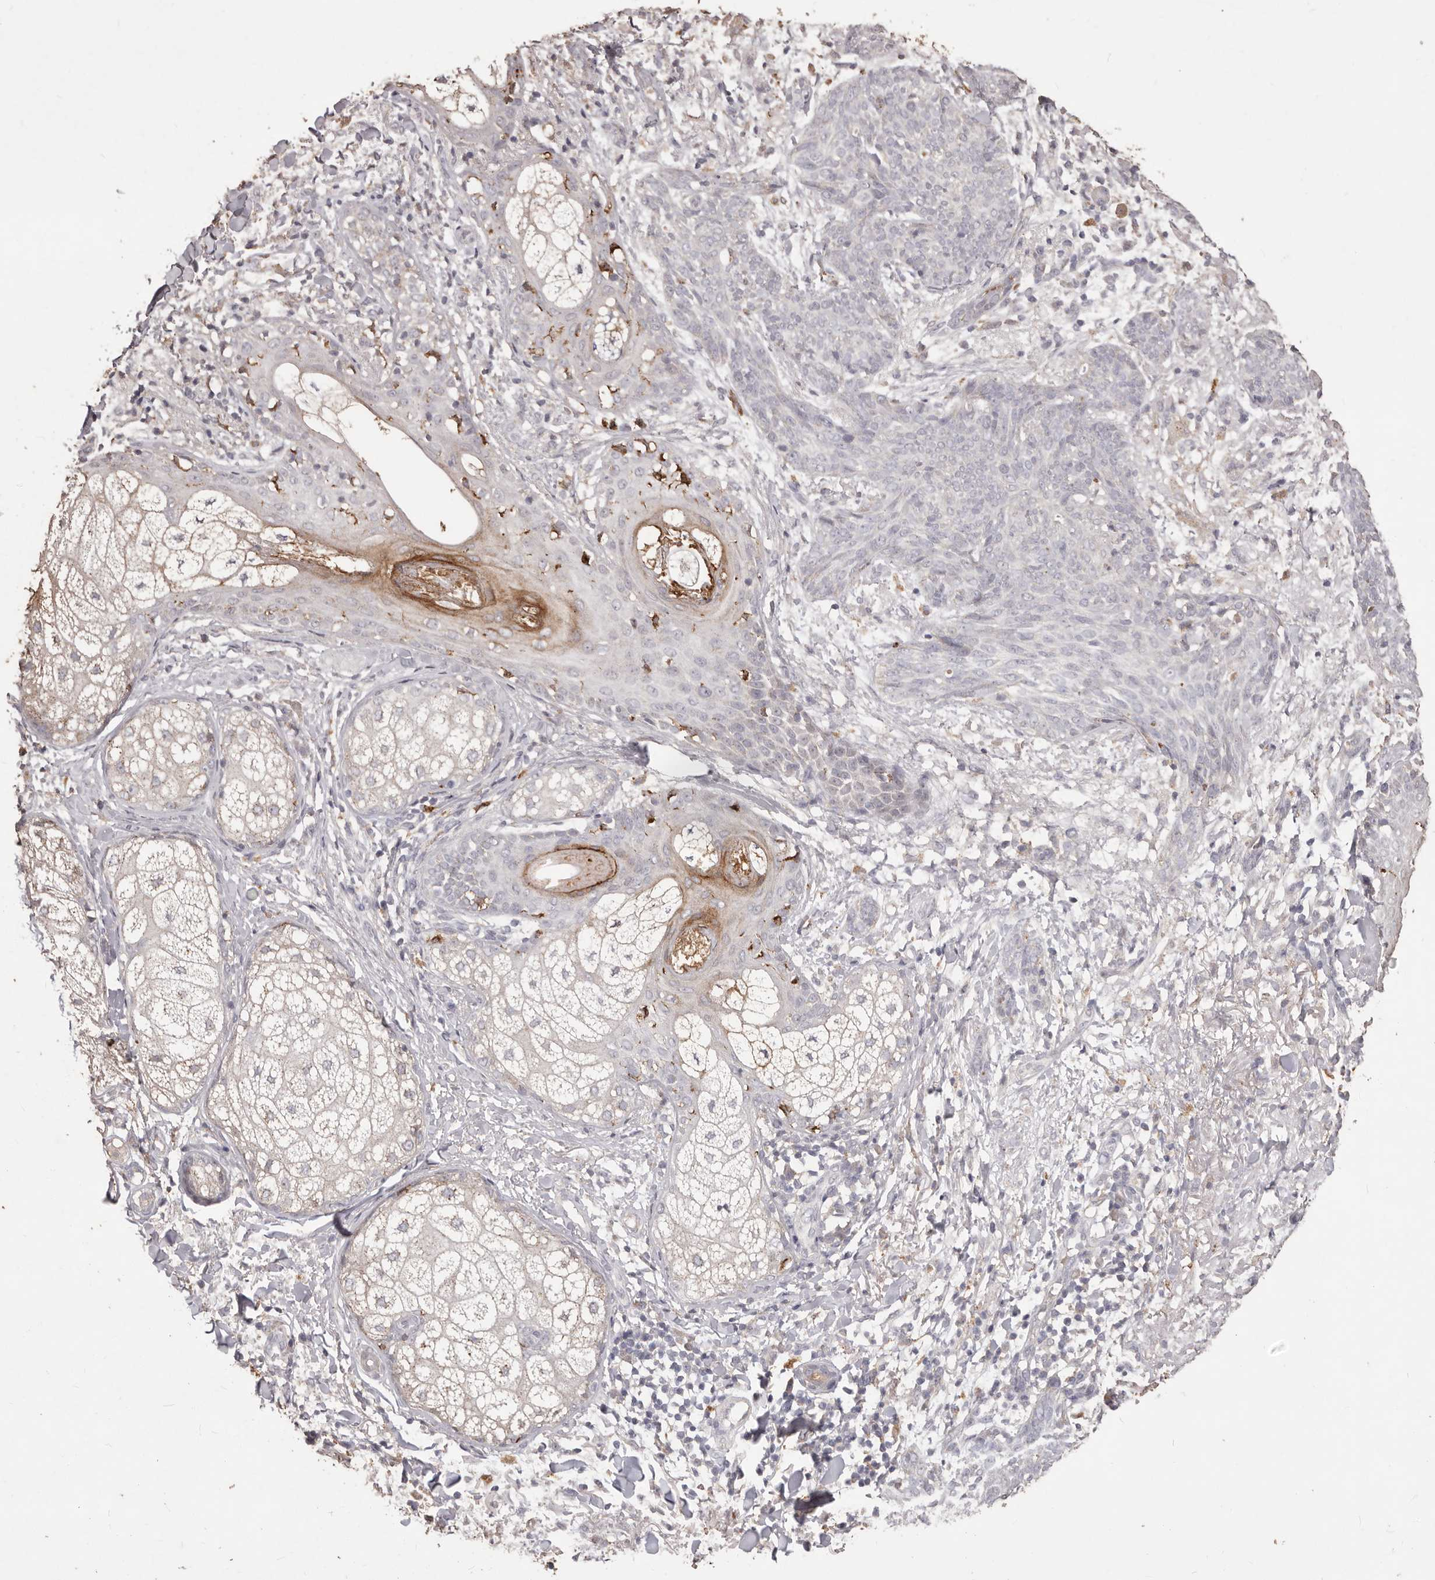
{"staining": {"intensity": "negative", "quantity": "none", "location": "none"}, "tissue": "skin cancer", "cell_type": "Tumor cells", "image_type": "cancer", "snomed": [{"axis": "morphology", "description": "Basal cell carcinoma"}, {"axis": "topography", "description": "Skin"}], "caption": "Basal cell carcinoma (skin) was stained to show a protein in brown. There is no significant expression in tumor cells. (Brightfield microscopy of DAB (3,3'-diaminobenzidine) IHC at high magnification).", "gene": "PRSS27", "patient": {"sex": "male", "age": 85}}